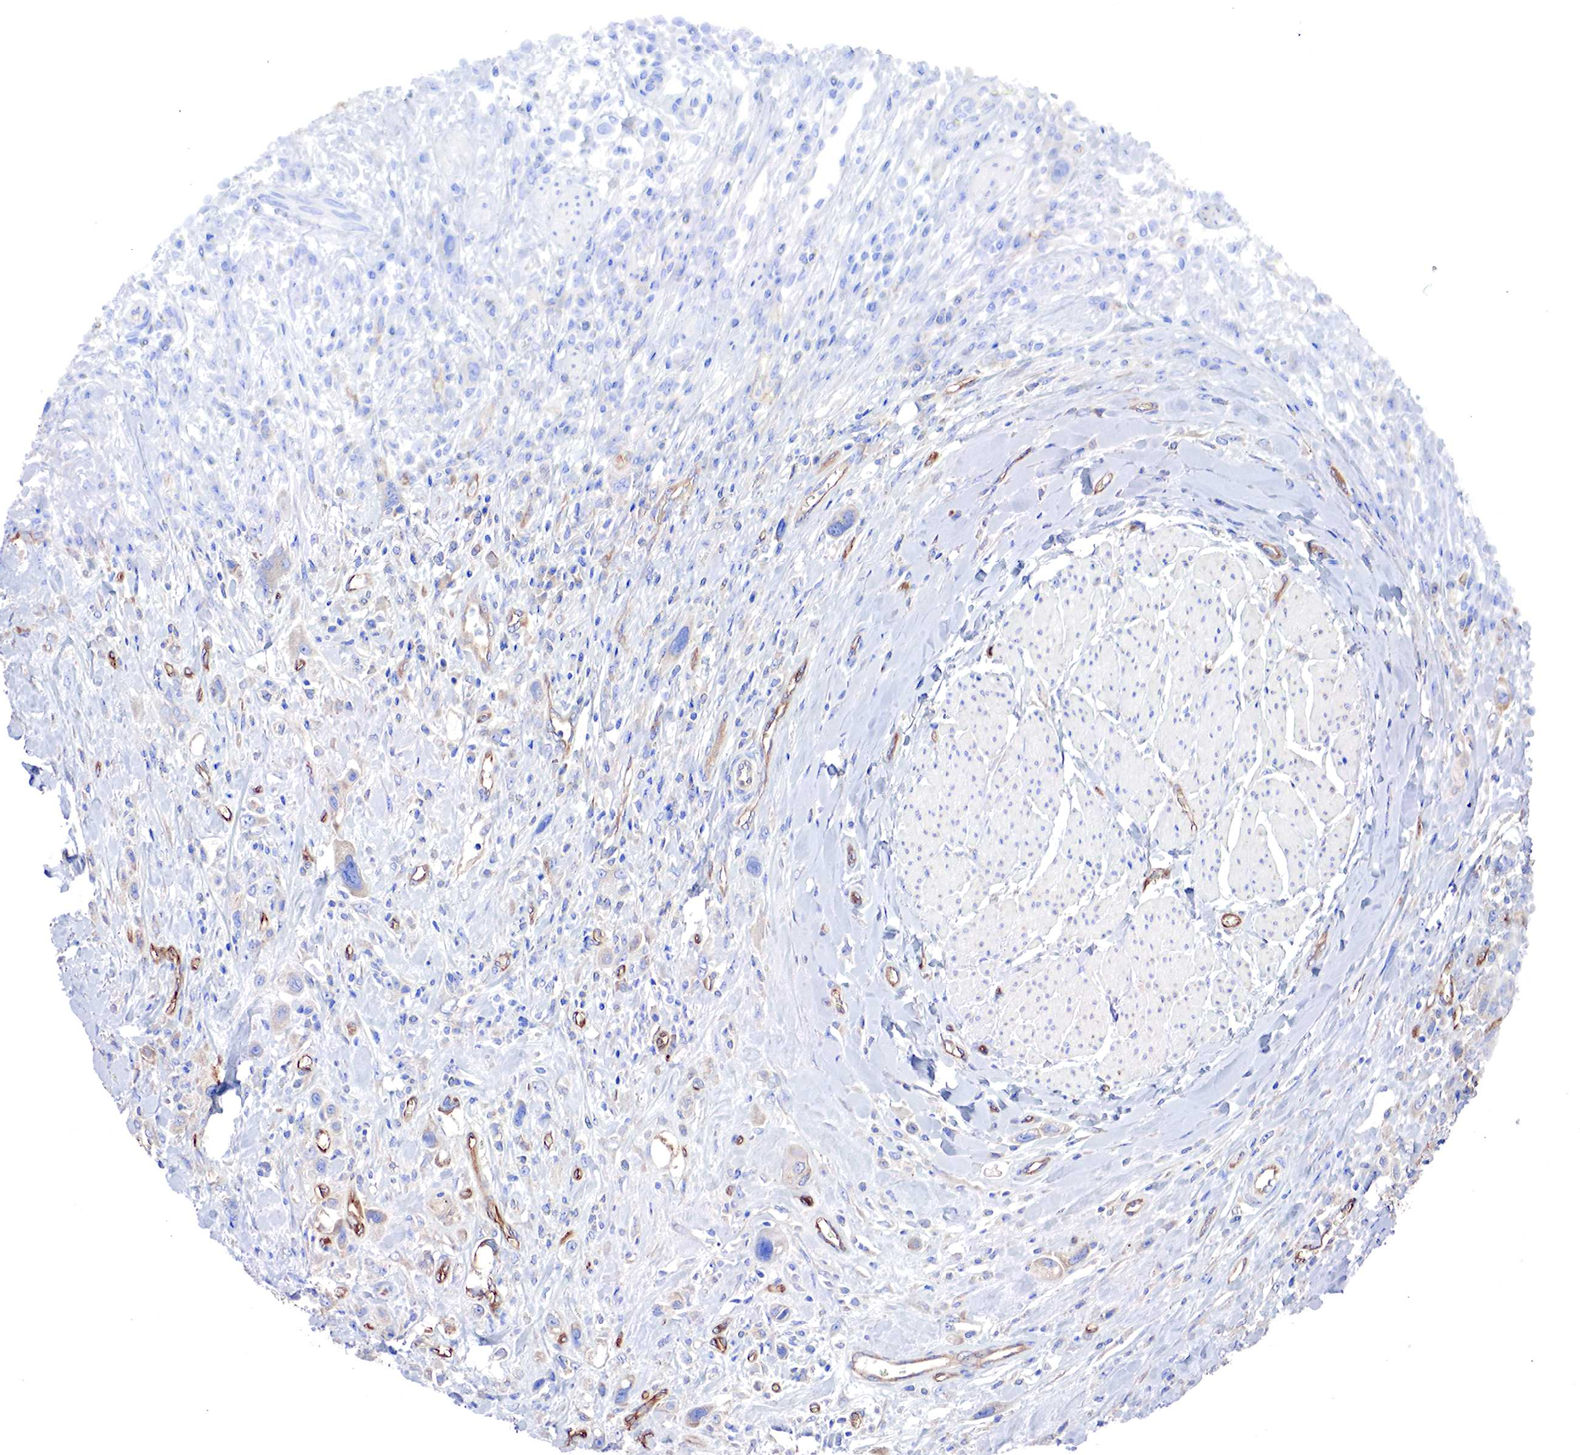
{"staining": {"intensity": "weak", "quantity": "<25%", "location": "cytoplasmic/membranous"}, "tissue": "urothelial cancer", "cell_type": "Tumor cells", "image_type": "cancer", "snomed": [{"axis": "morphology", "description": "Urothelial carcinoma, High grade"}, {"axis": "topography", "description": "Urinary bladder"}], "caption": "This micrograph is of urothelial cancer stained with immunohistochemistry (IHC) to label a protein in brown with the nuclei are counter-stained blue. There is no staining in tumor cells.", "gene": "RDX", "patient": {"sex": "male", "age": 50}}